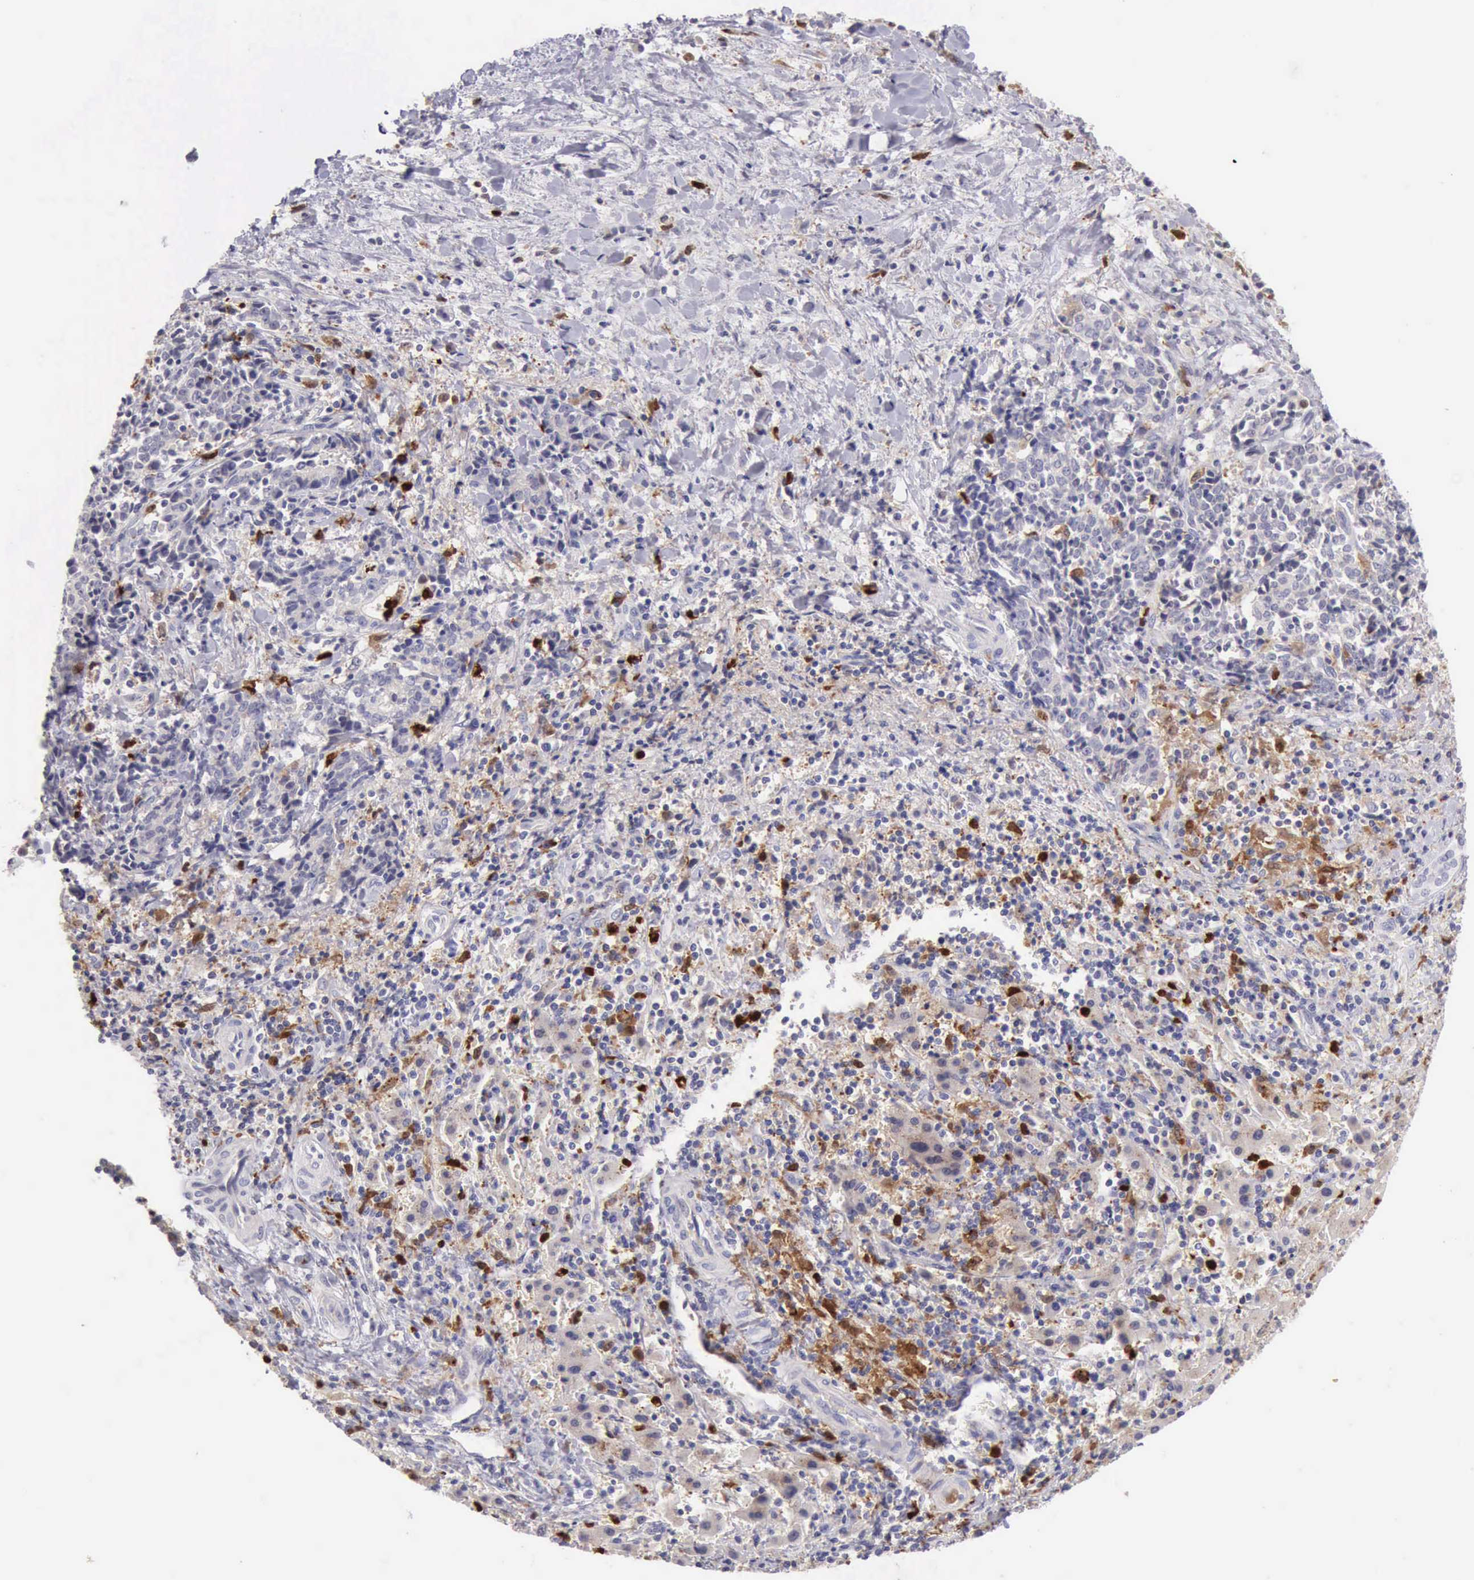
{"staining": {"intensity": "negative", "quantity": "none", "location": "none"}, "tissue": "liver cancer", "cell_type": "Tumor cells", "image_type": "cancer", "snomed": [{"axis": "morphology", "description": "Cholangiocarcinoma"}, {"axis": "topography", "description": "Liver"}], "caption": "Immunohistochemistry photomicrograph of neoplastic tissue: liver cancer stained with DAB (3,3'-diaminobenzidine) demonstrates no significant protein staining in tumor cells.", "gene": "CSTA", "patient": {"sex": "male", "age": 57}}